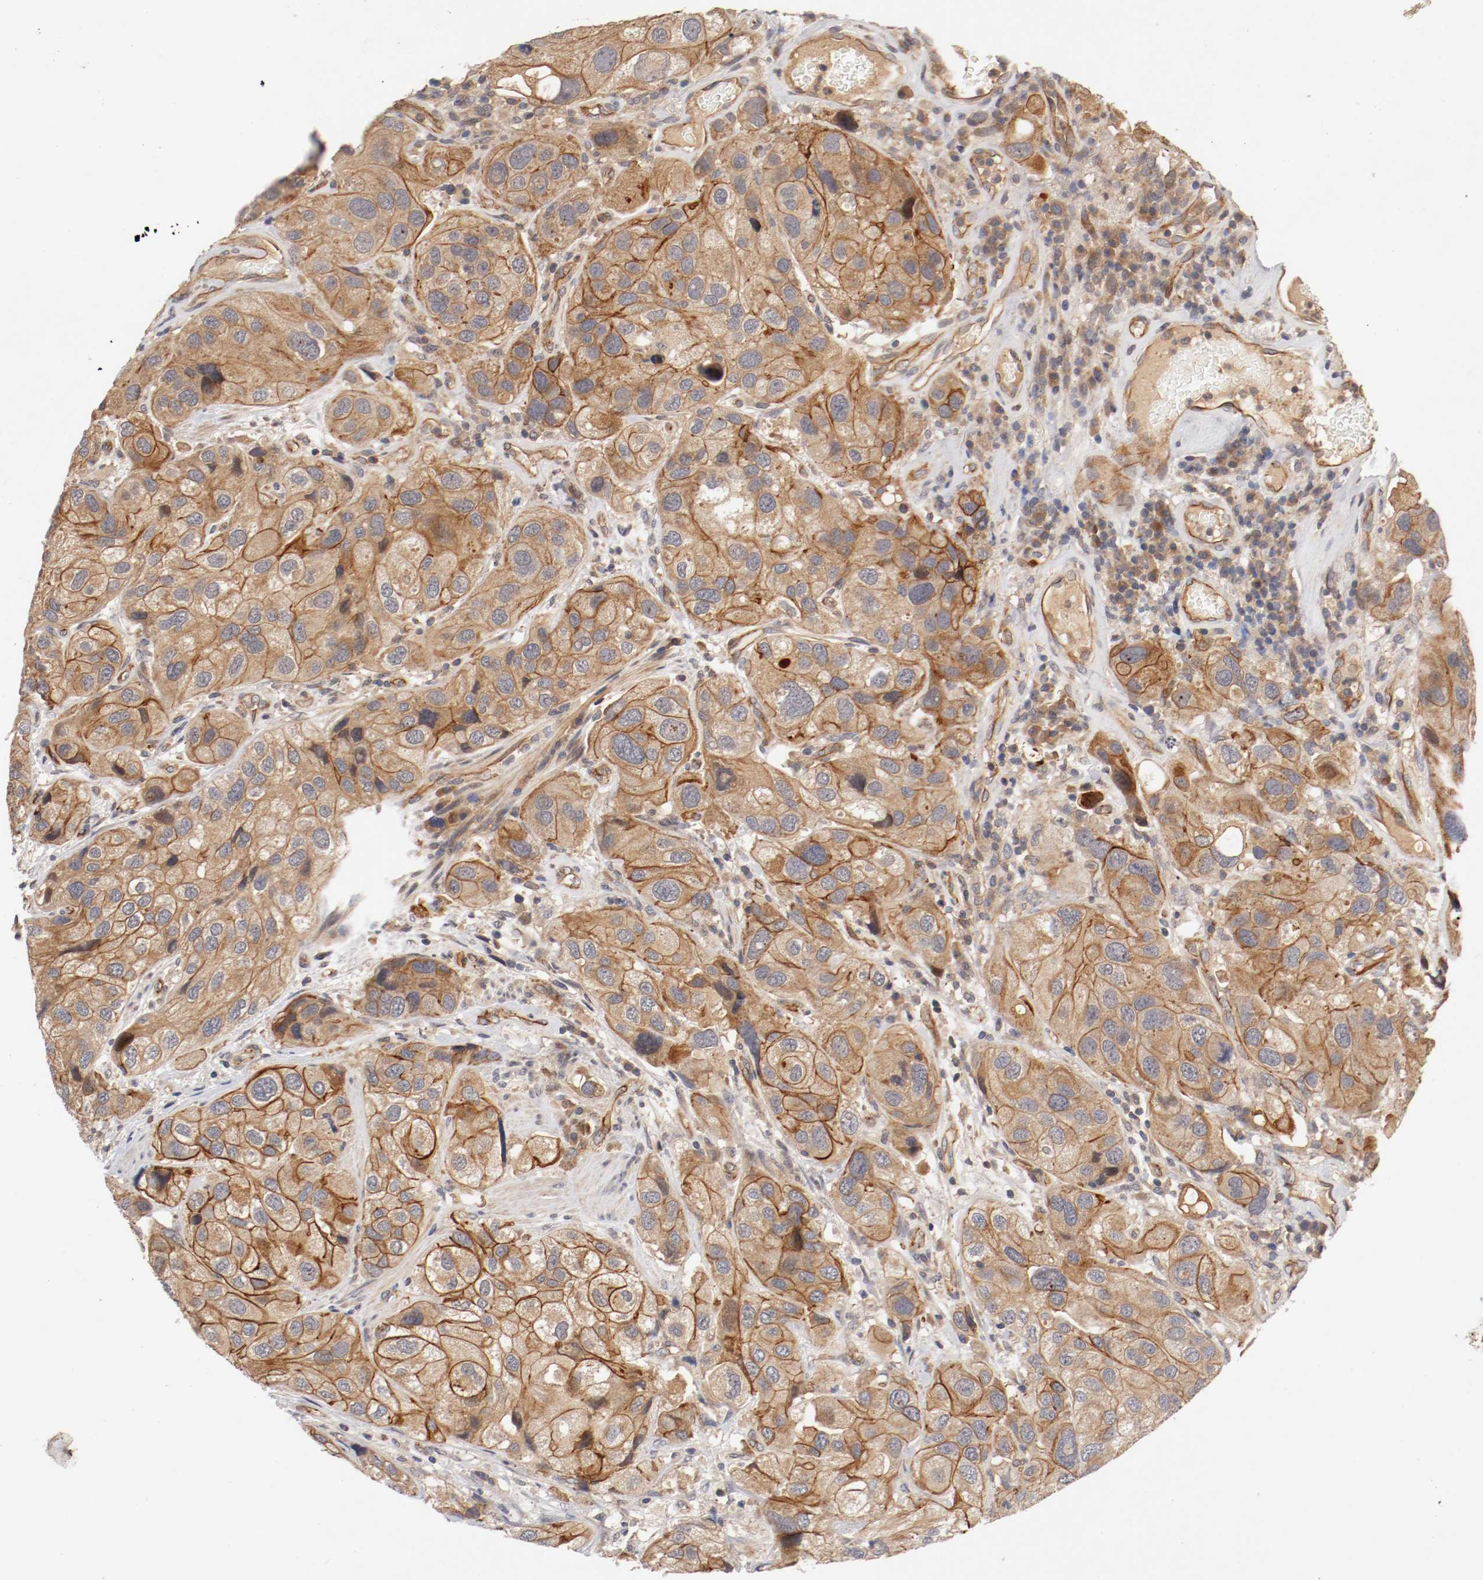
{"staining": {"intensity": "strong", "quantity": ">75%", "location": "cytoplasmic/membranous"}, "tissue": "urothelial cancer", "cell_type": "Tumor cells", "image_type": "cancer", "snomed": [{"axis": "morphology", "description": "Urothelial carcinoma, High grade"}, {"axis": "topography", "description": "Urinary bladder"}], "caption": "Urothelial carcinoma (high-grade) stained with a brown dye demonstrates strong cytoplasmic/membranous positive staining in approximately >75% of tumor cells.", "gene": "TYK2", "patient": {"sex": "female", "age": 64}}